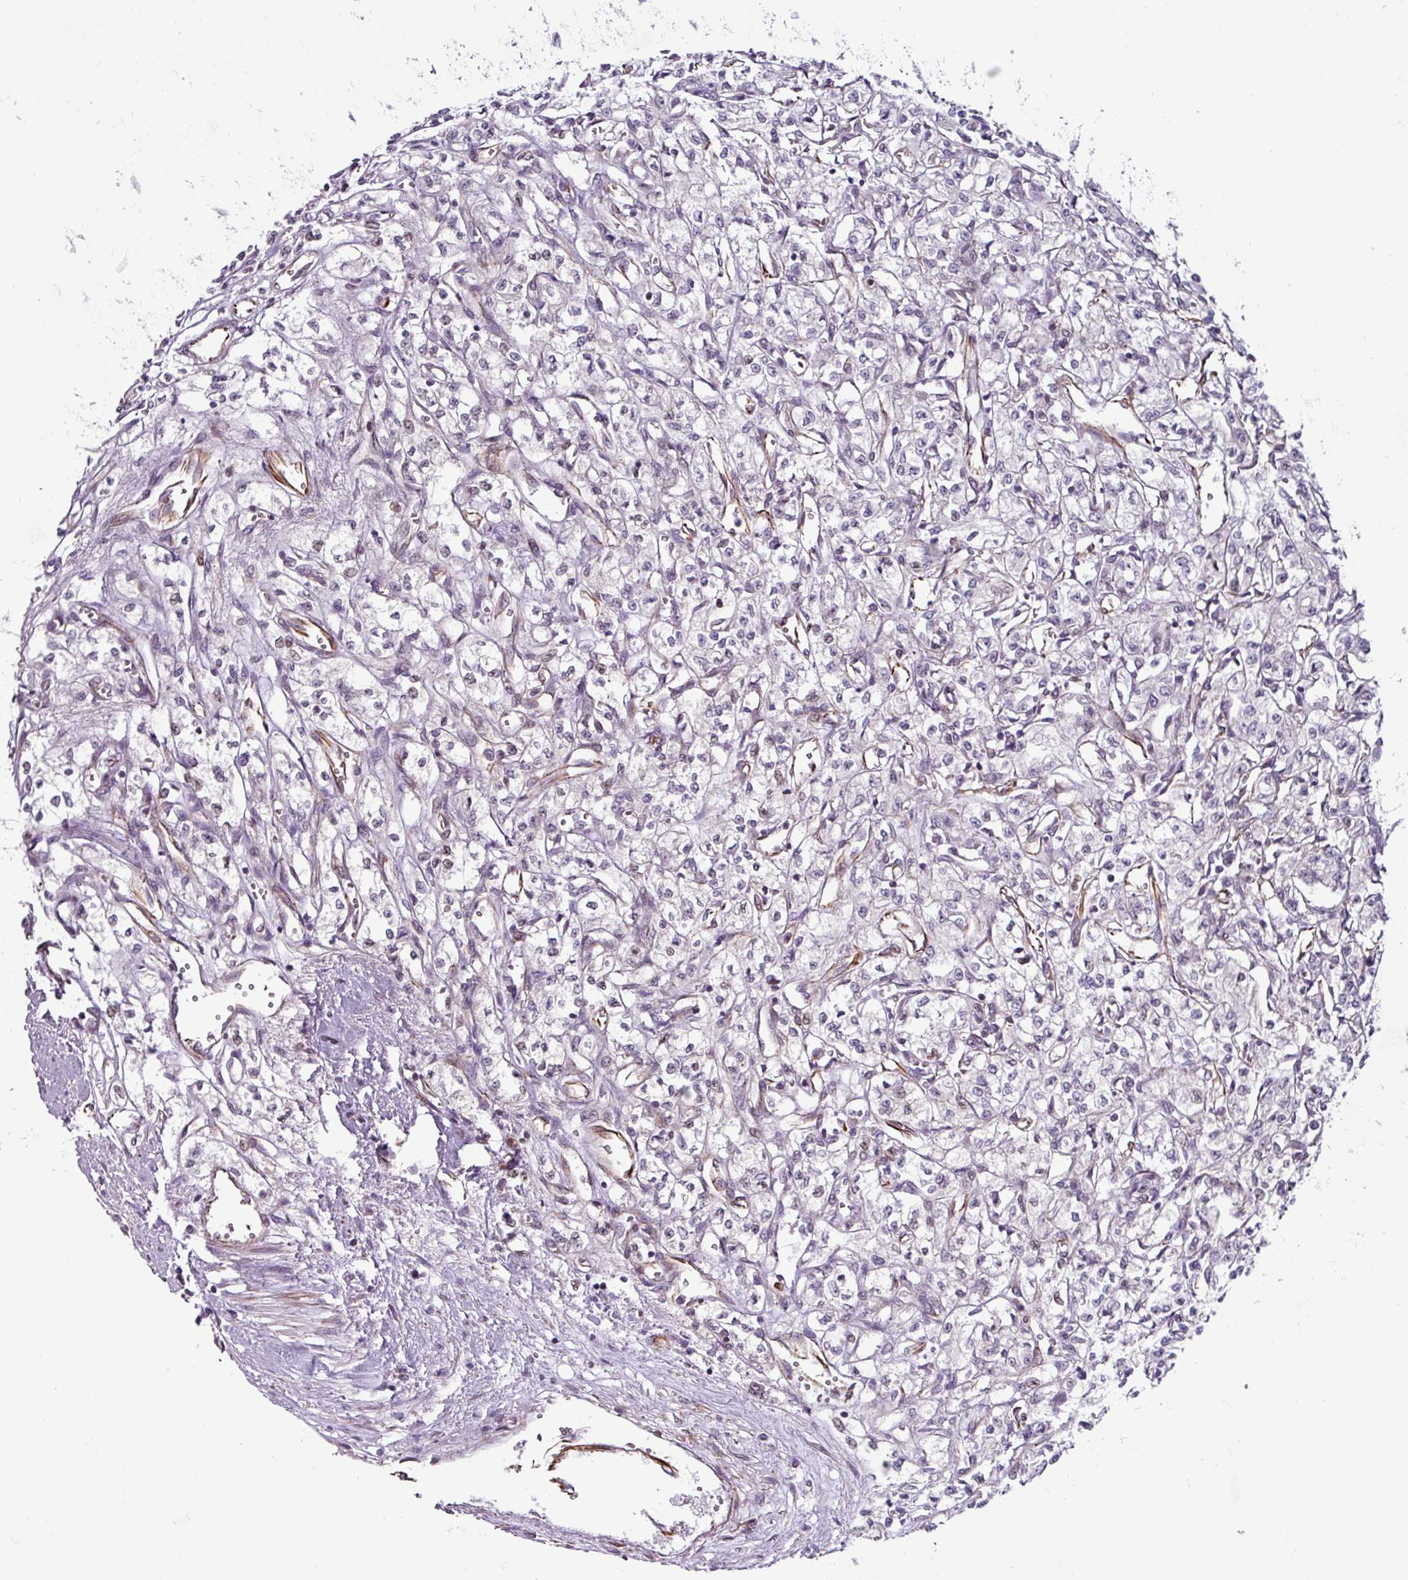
{"staining": {"intensity": "negative", "quantity": "none", "location": "none"}, "tissue": "renal cancer", "cell_type": "Tumor cells", "image_type": "cancer", "snomed": [{"axis": "morphology", "description": "Adenocarcinoma, NOS"}, {"axis": "topography", "description": "Kidney"}], "caption": "Tumor cells are negative for protein expression in human adenocarcinoma (renal). (Brightfield microscopy of DAB immunohistochemistry (IHC) at high magnification).", "gene": "CHD3", "patient": {"sex": "male", "age": 56}}